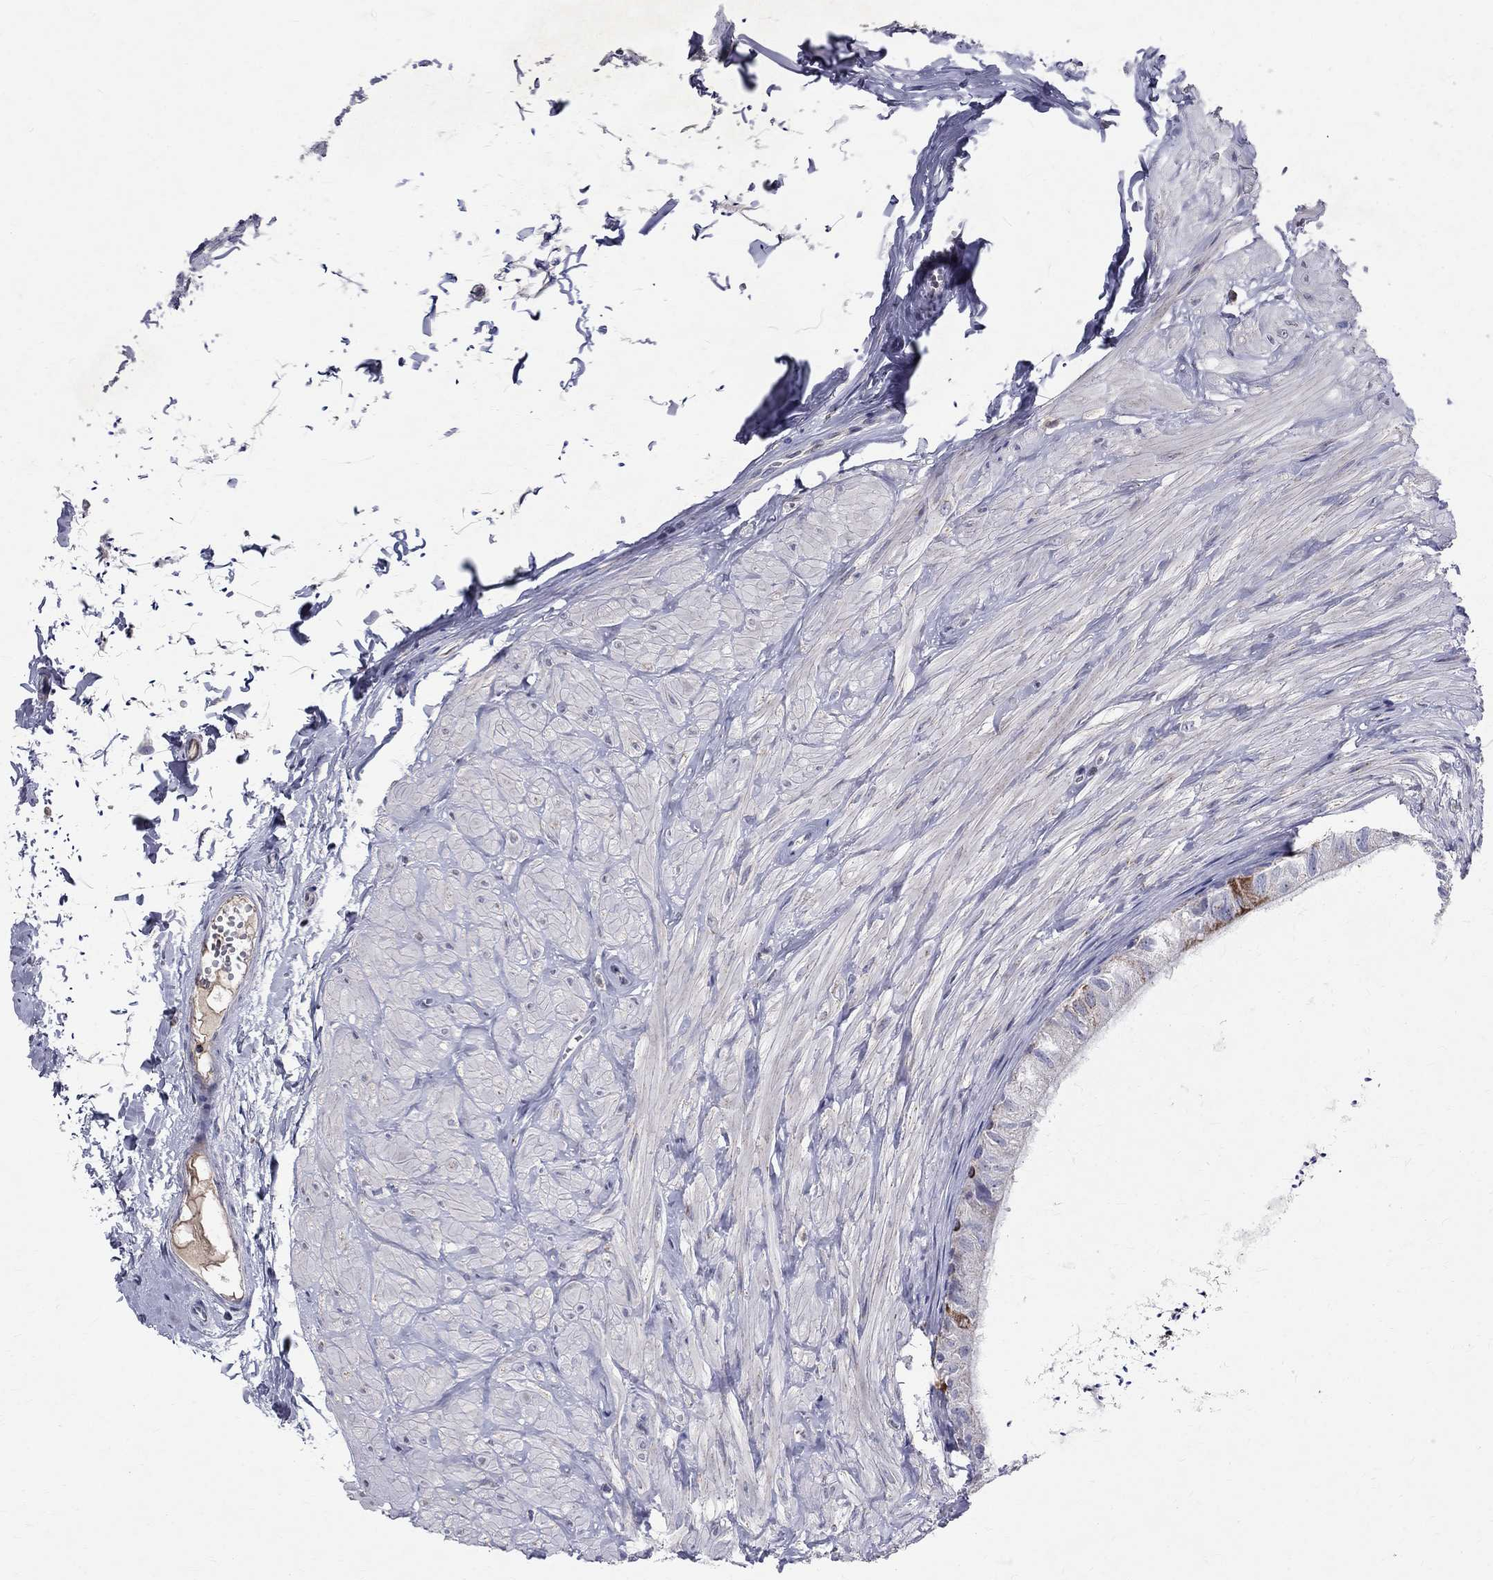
{"staining": {"intensity": "moderate", "quantity": "<25%", "location": "cytoplasmic/membranous"}, "tissue": "epididymis", "cell_type": "Glandular cells", "image_type": "normal", "snomed": [{"axis": "morphology", "description": "Normal tissue, NOS"}, {"axis": "topography", "description": "Epididymis"}], "caption": "Human epididymis stained for a protein (brown) shows moderate cytoplasmic/membranous positive positivity in about <25% of glandular cells.", "gene": "SLC4A10", "patient": {"sex": "male", "age": 32}}